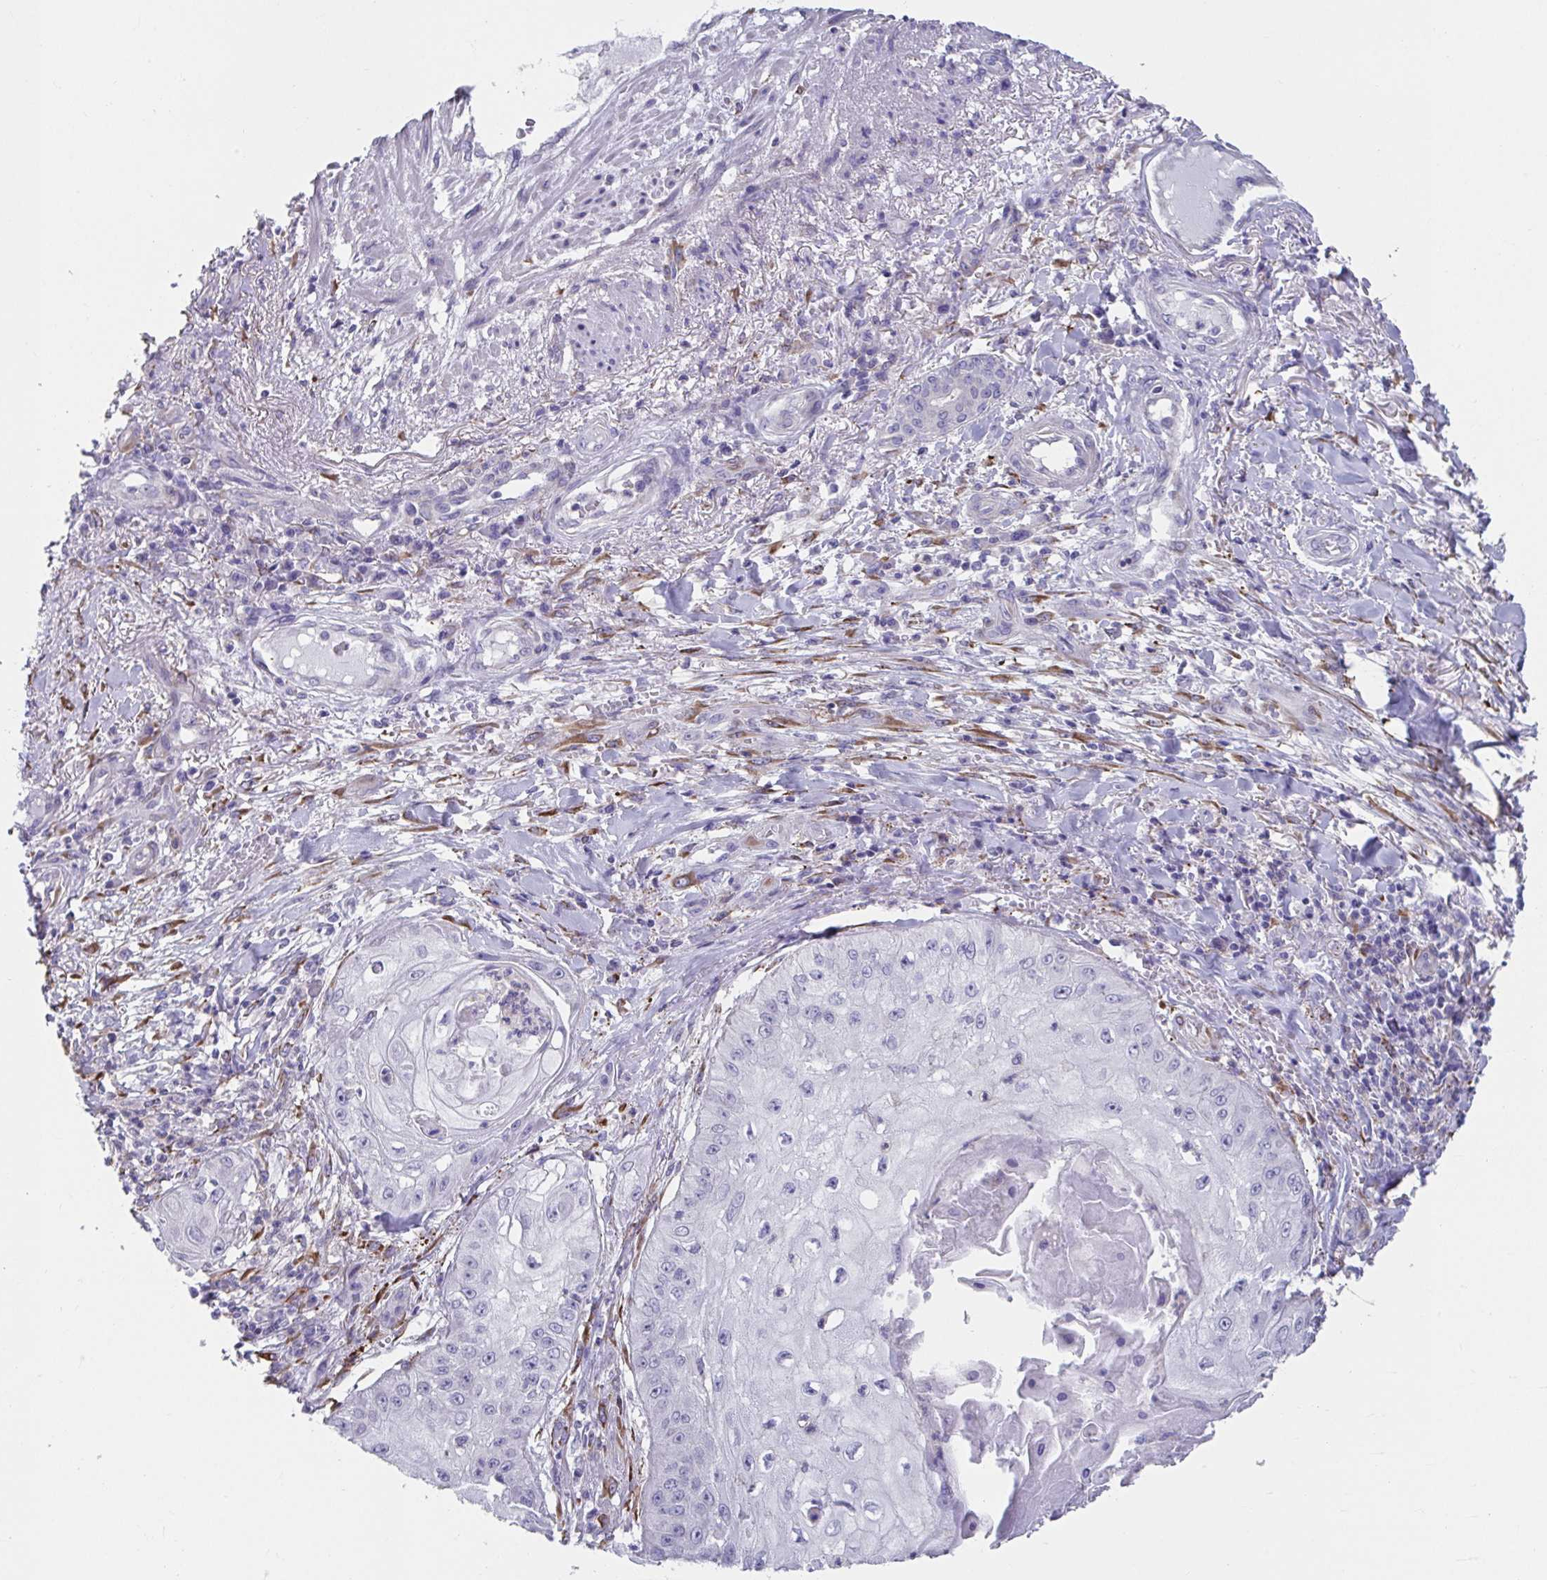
{"staining": {"intensity": "negative", "quantity": "none", "location": "none"}, "tissue": "skin cancer", "cell_type": "Tumor cells", "image_type": "cancer", "snomed": [{"axis": "morphology", "description": "Squamous cell carcinoma, NOS"}, {"axis": "topography", "description": "Skin"}], "caption": "Histopathology image shows no significant protein staining in tumor cells of skin cancer. Brightfield microscopy of IHC stained with DAB (brown) and hematoxylin (blue), captured at high magnification.", "gene": "CXCR1", "patient": {"sex": "male", "age": 70}}